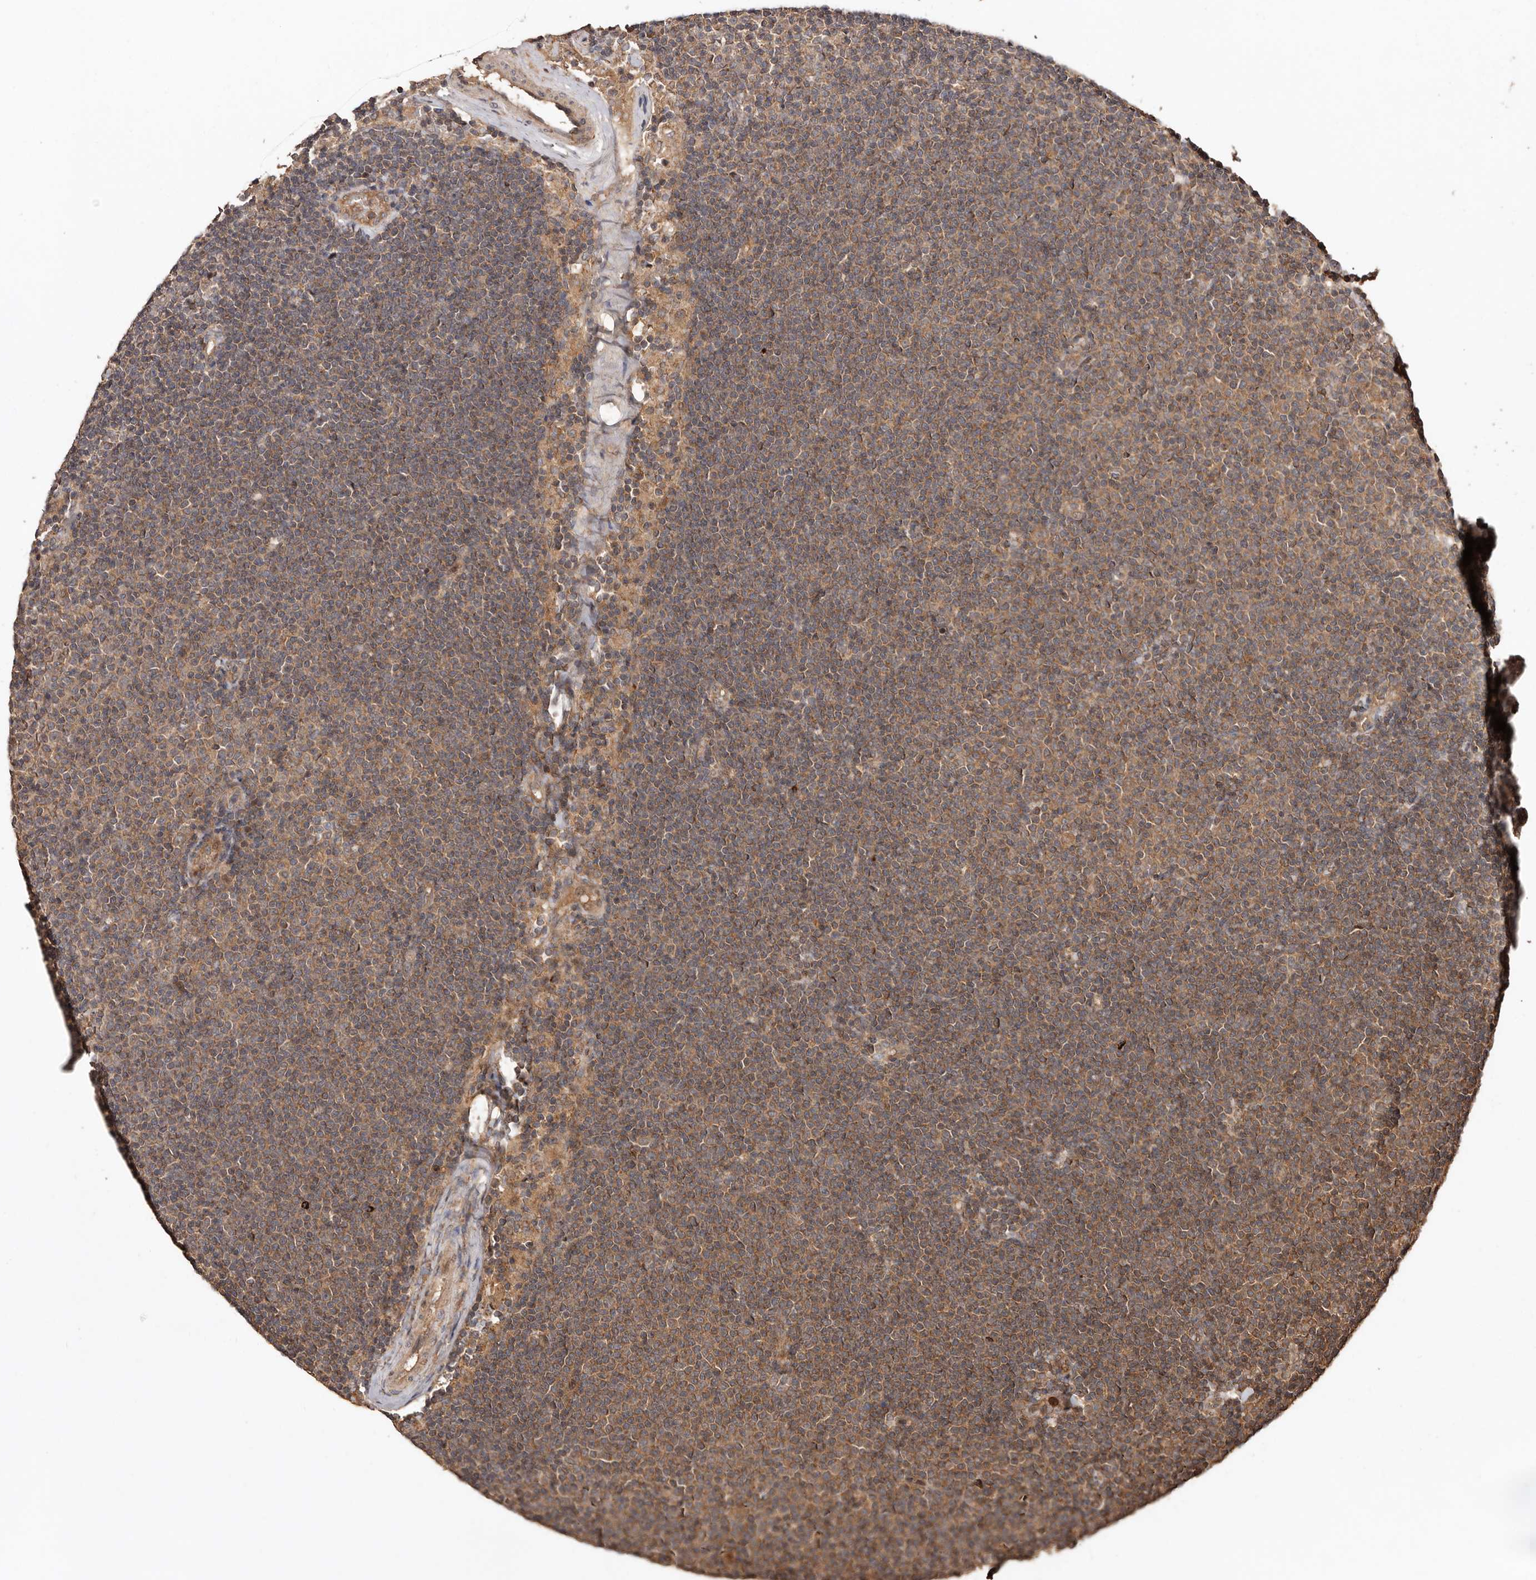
{"staining": {"intensity": "moderate", "quantity": ">75%", "location": "cytoplasmic/membranous"}, "tissue": "lymphoma", "cell_type": "Tumor cells", "image_type": "cancer", "snomed": [{"axis": "morphology", "description": "Malignant lymphoma, non-Hodgkin's type, Low grade"}, {"axis": "topography", "description": "Lymph node"}], "caption": "IHC of human low-grade malignant lymphoma, non-Hodgkin's type shows medium levels of moderate cytoplasmic/membranous positivity in approximately >75% of tumor cells.", "gene": "RWDD1", "patient": {"sex": "female", "age": 53}}